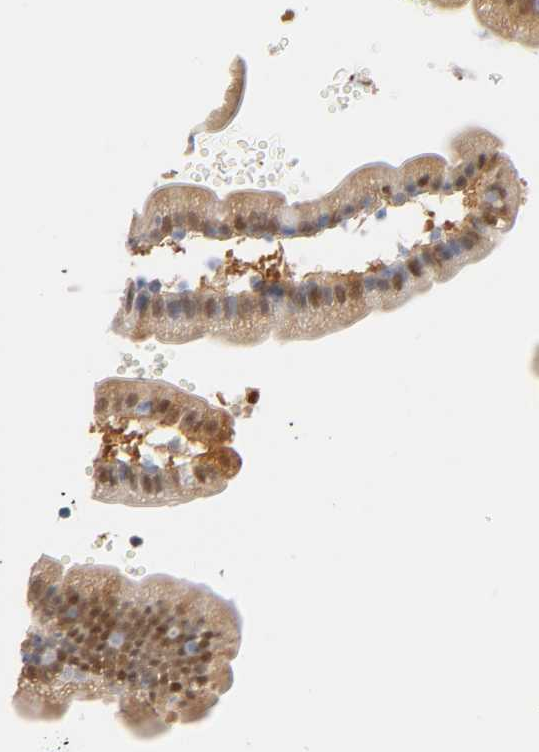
{"staining": {"intensity": "moderate", "quantity": ">75%", "location": "cytoplasmic/membranous,nuclear"}, "tissue": "duodenum", "cell_type": "Glandular cells", "image_type": "normal", "snomed": [{"axis": "morphology", "description": "Normal tissue, NOS"}, {"axis": "topography", "description": "Duodenum"}], "caption": "The image shows staining of normal duodenum, revealing moderate cytoplasmic/membranous,nuclear protein positivity (brown color) within glandular cells. (Stains: DAB (3,3'-diaminobenzidine) in brown, nuclei in blue, Microscopy: brightfield microscopy at high magnification).", "gene": "IL18", "patient": {"sex": "male", "age": 66}}